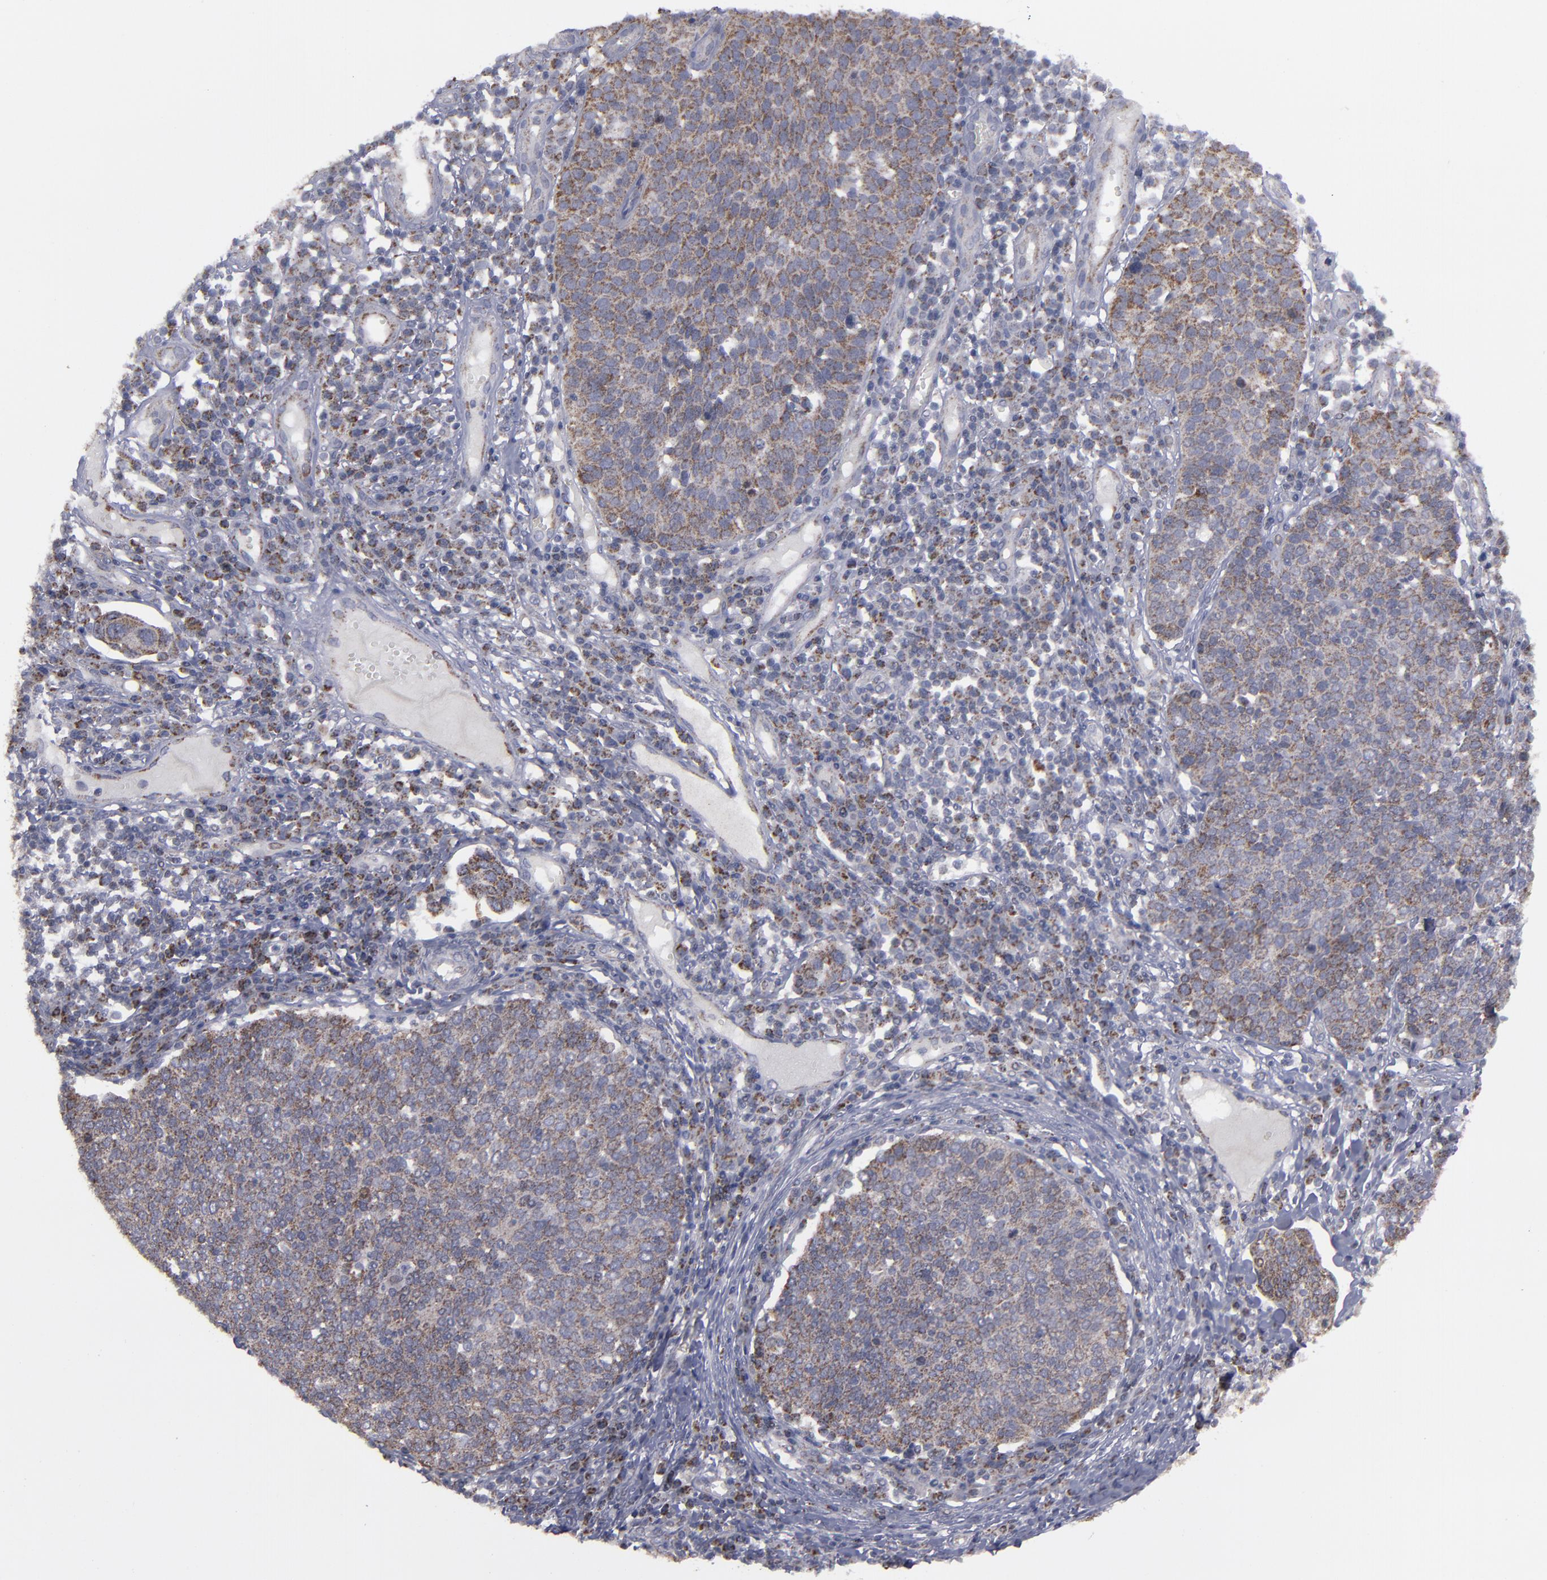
{"staining": {"intensity": "strong", "quantity": ">75%", "location": "cytoplasmic/membranous"}, "tissue": "cervical cancer", "cell_type": "Tumor cells", "image_type": "cancer", "snomed": [{"axis": "morphology", "description": "Squamous cell carcinoma, NOS"}, {"axis": "topography", "description": "Cervix"}], "caption": "The micrograph demonstrates staining of squamous cell carcinoma (cervical), revealing strong cytoplasmic/membranous protein staining (brown color) within tumor cells.", "gene": "MYOM2", "patient": {"sex": "female", "age": 40}}